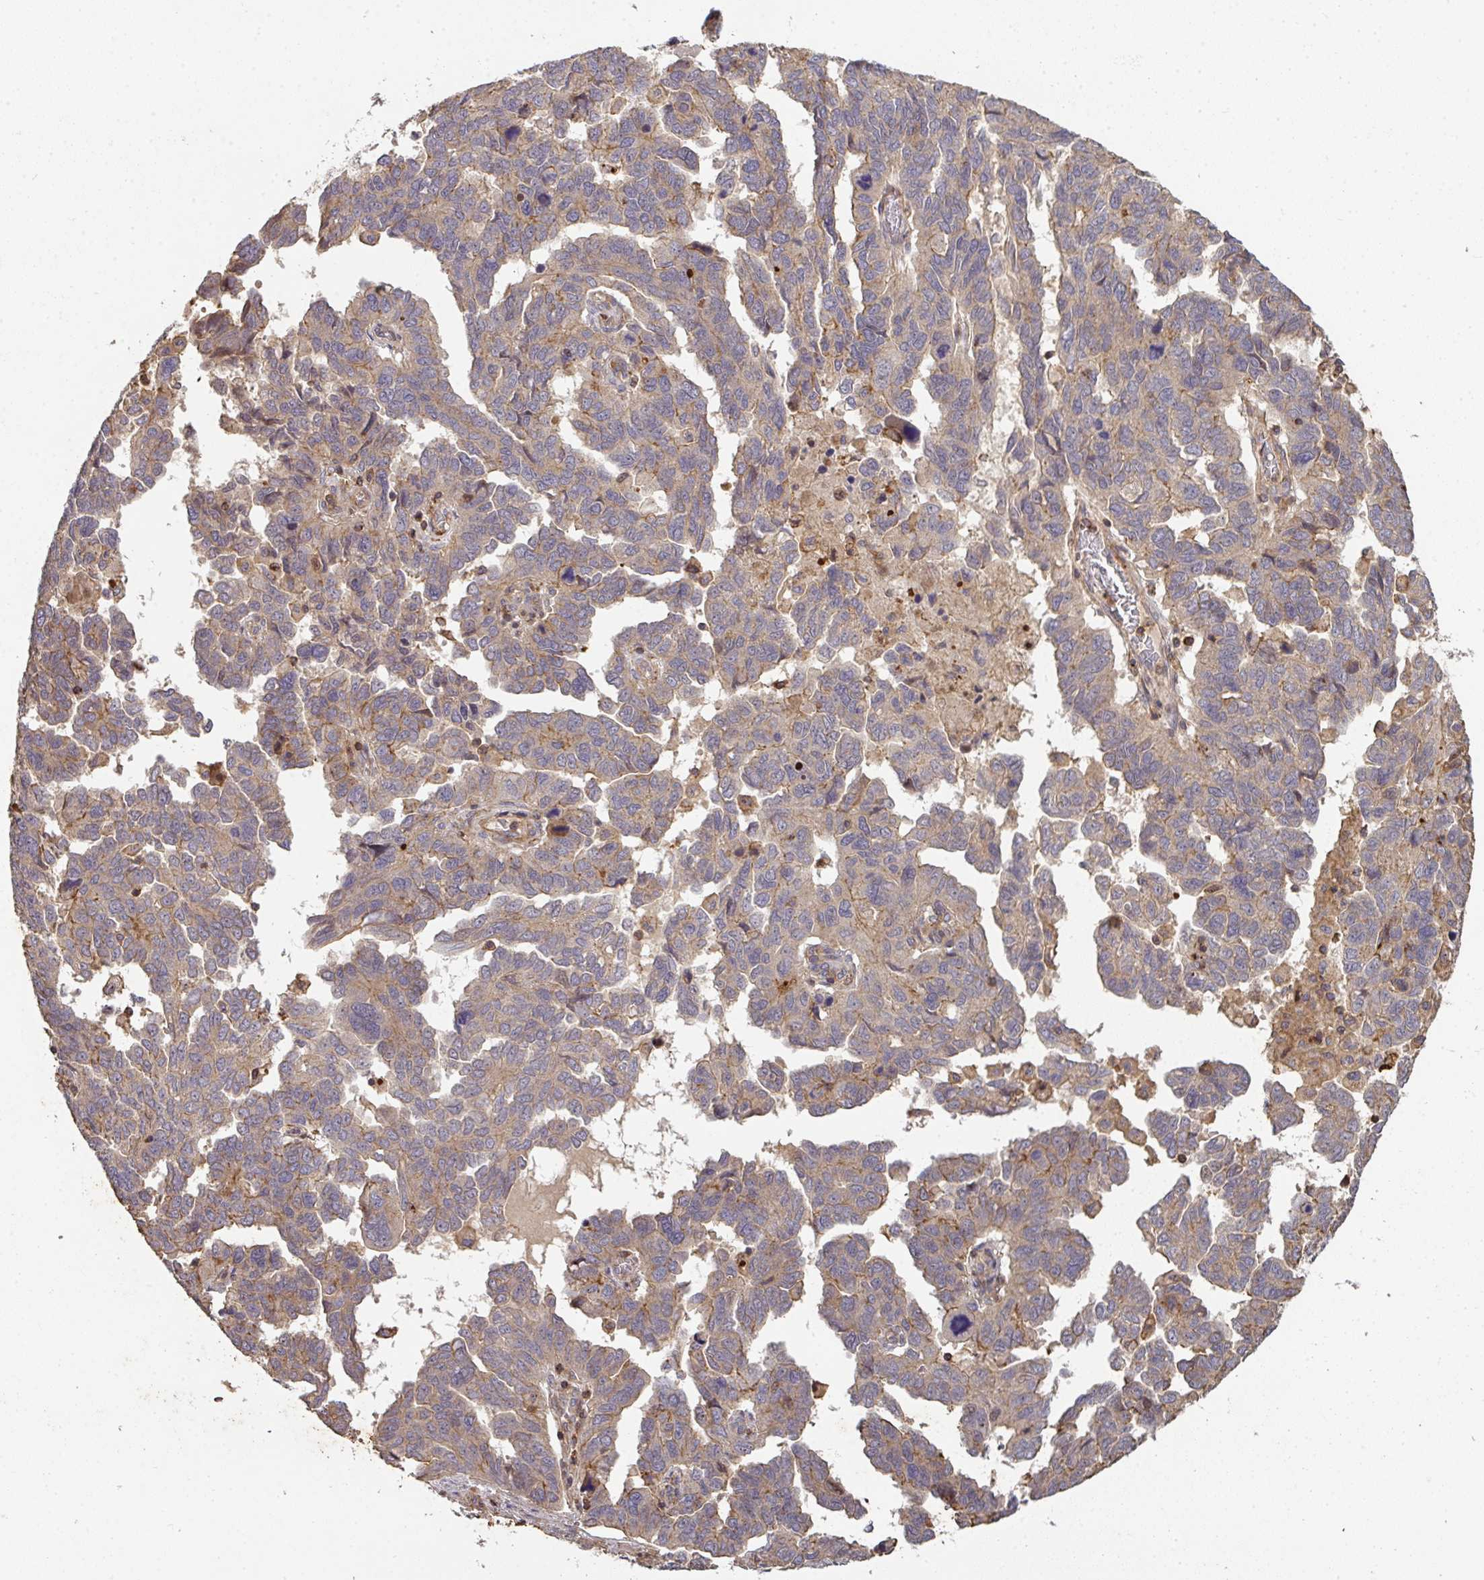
{"staining": {"intensity": "moderate", "quantity": "<25%", "location": "cytoplasmic/membranous"}, "tissue": "ovarian cancer", "cell_type": "Tumor cells", "image_type": "cancer", "snomed": [{"axis": "morphology", "description": "Cystadenocarcinoma, serous, NOS"}, {"axis": "topography", "description": "Ovary"}], "caption": "Ovarian serous cystadenocarcinoma stained for a protein reveals moderate cytoplasmic/membranous positivity in tumor cells.", "gene": "TNMD", "patient": {"sex": "female", "age": 64}}